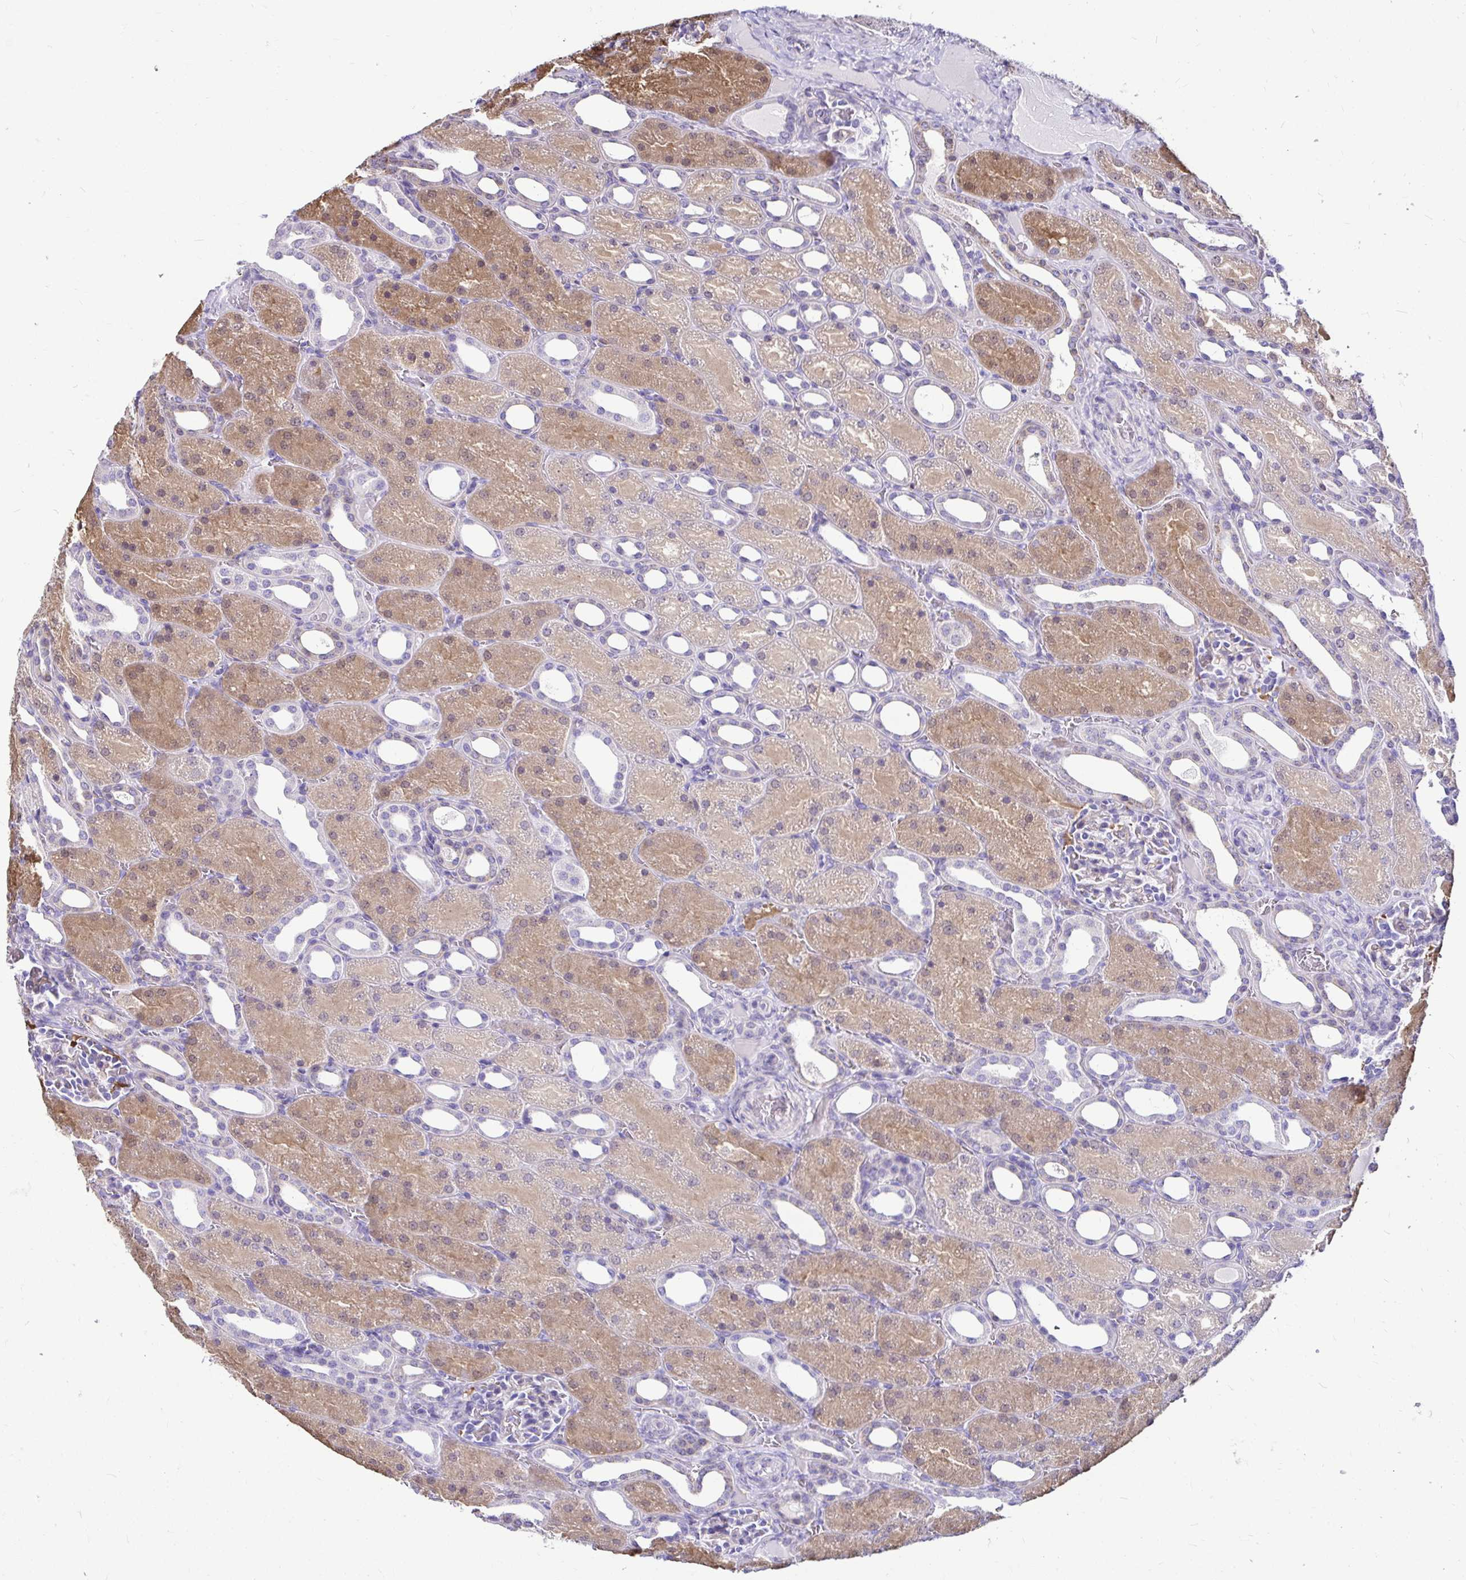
{"staining": {"intensity": "negative", "quantity": "none", "location": "none"}, "tissue": "kidney", "cell_type": "Cells in glomeruli", "image_type": "normal", "snomed": [{"axis": "morphology", "description": "Normal tissue, NOS"}, {"axis": "topography", "description": "Kidney"}], "caption": "Cells in glomeruli show no significant expression in normal kidney. (Brightfield microscopy of DAB immunohistochemistry (IHC) at high magnification).", "gene": "IDH1", "patient": {"sex": "male", "age": 2}}